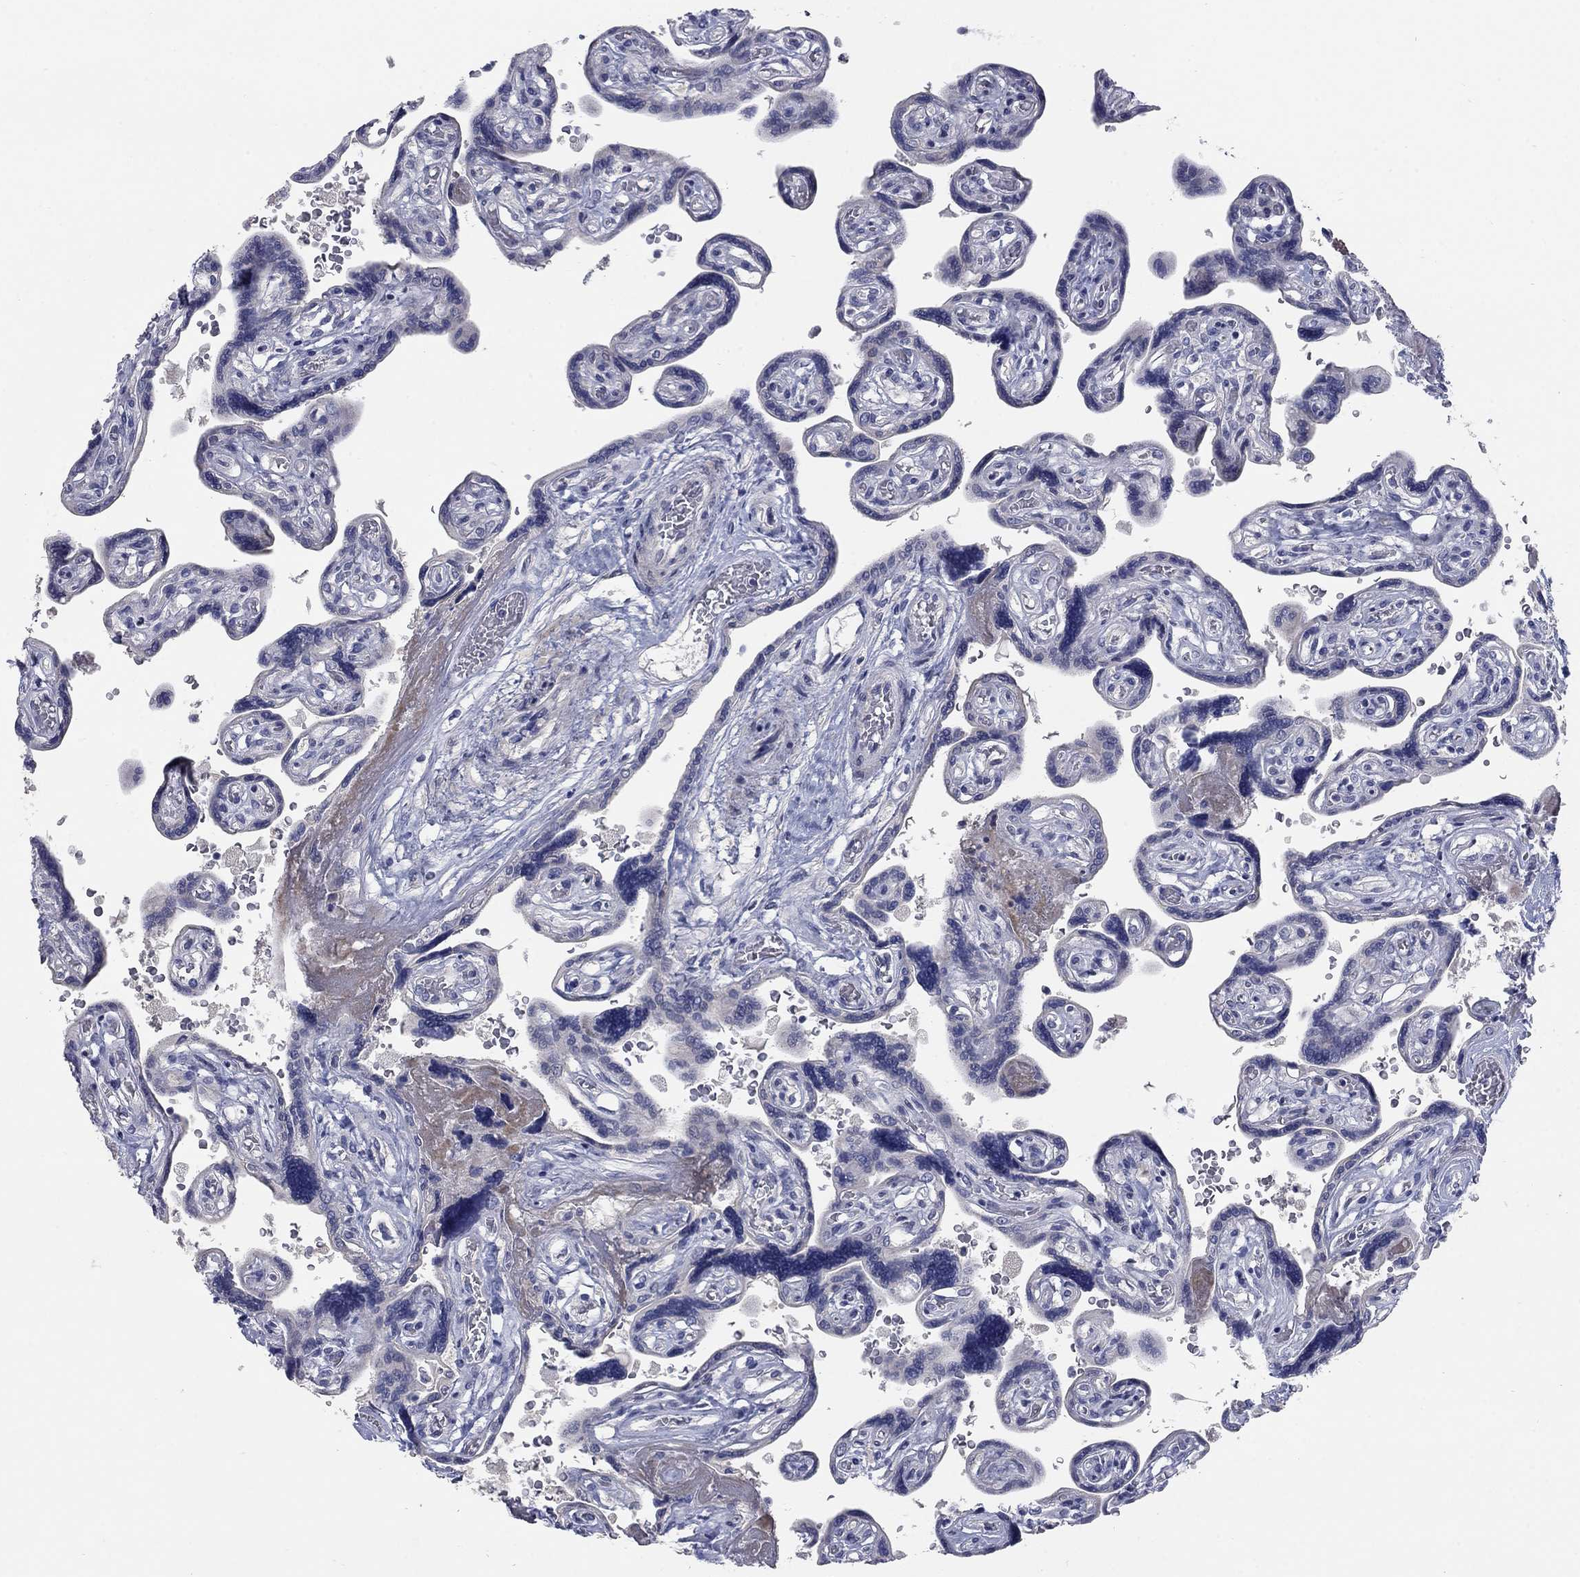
{"staining": {"intensity": "negative", "quantity": "none", "location": "none"}, "tissue": "placenta", "cell_type": "Decidual cells", "image_type": "normal", "snomed": [{"axis": "morphology", "description": "Normal tissue, NOS"}, {"axis": "topography", "description": "Placenta"}], "caption": "An immunohistochemistry photomicrograph of benign placenta is shown. There is no staining in decidual cells of placenta. (DAB (3,3'-diaminobenzidine) IHC with hematoxylin counter stain).", "gene": "TMEM249", "patient": {"sex": "female", "age": 32}}